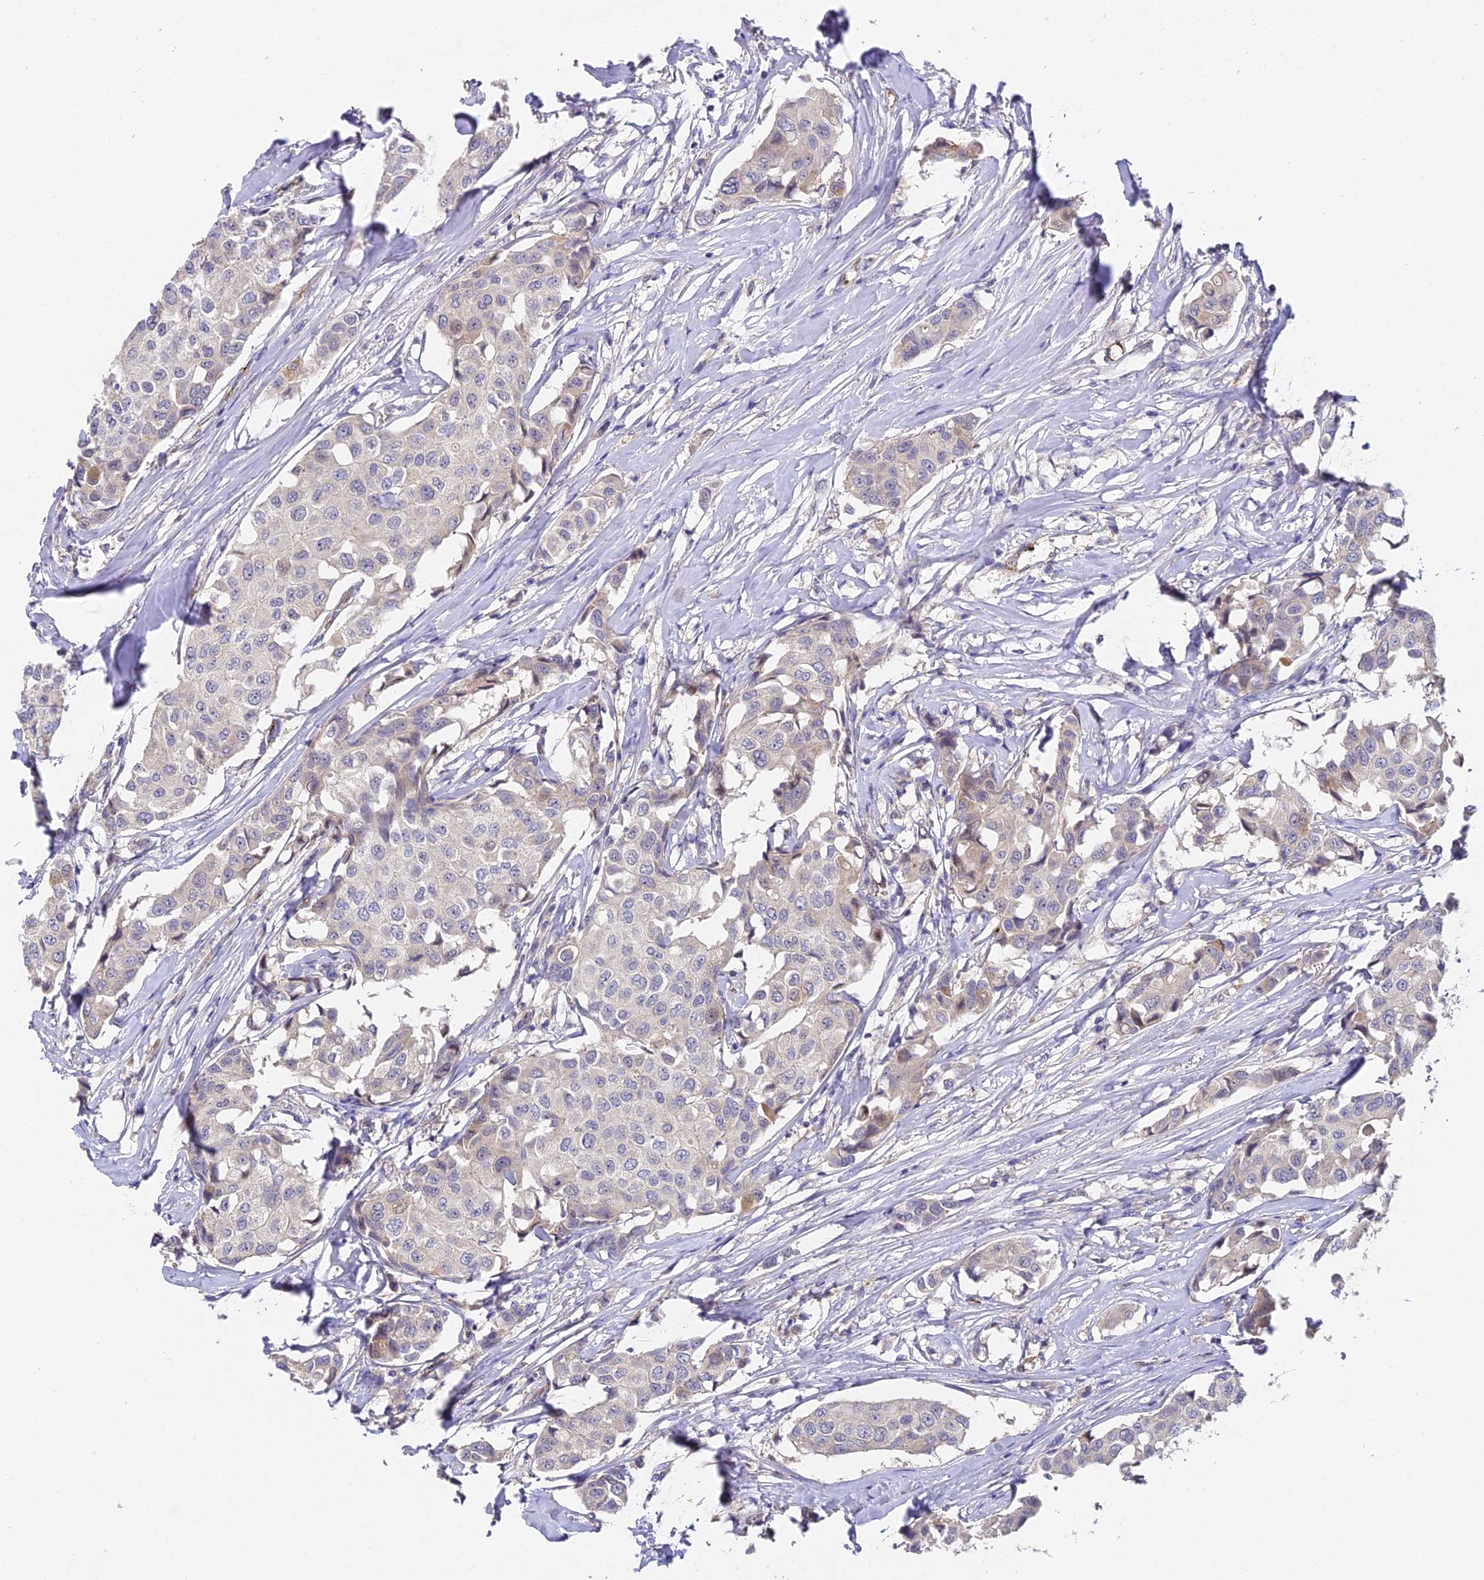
{"staining": {"intensity": "weak", "quantity": "<25%", "location": "cytoplasmic/membranous"}, "tissue": "breast cancer", "cell_type": "Tumor cells", "image_type": "cancer", "snomed": [{"axis": "morphology", "description": "Duct carcinoma"}, {"axis": "topography", "description": "Breast"}], "caption": "This is an IHC histopathology image of human infiltrating ductal carcinoma (breast). There is no expression in tumor cells.", "gene": "DNAAF10", "patient": {"sex": "female", "age": 80}}